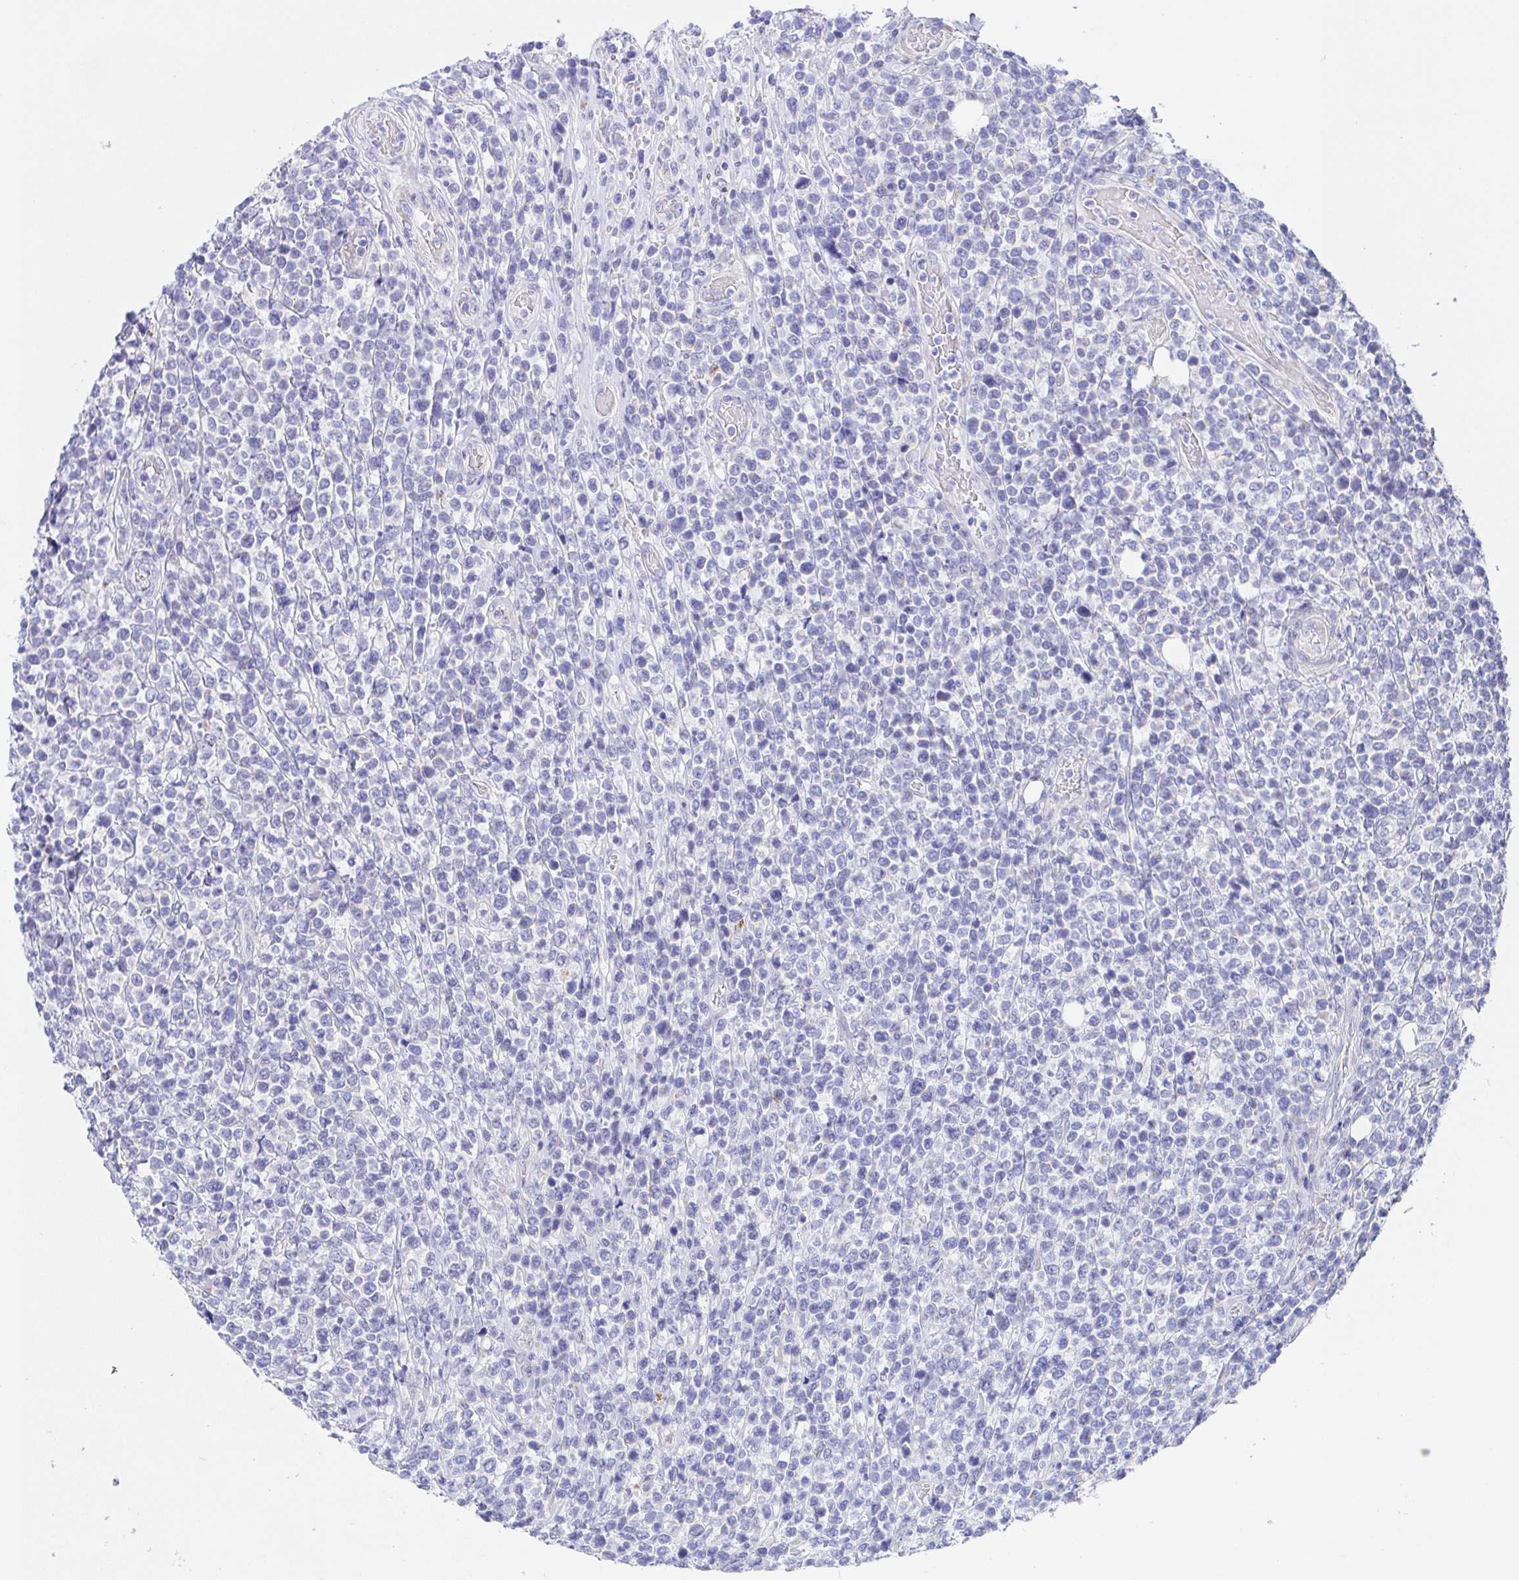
{"staining": {"intensity": "negative", "quantity": "none", "location": "none"}, "tissue": "lymphoma", "cell_type": "Tumor cells", "image_type": "cancer", "snomed": [{"axis": "morphology", "description": "Malignant lymphoma, non-Hodgkin's type, High grade"}, {"axis": "topography", "description": "Soft tissue"}], "caption": "Immunohistochemical staining of human malignant lymphoma, non-Hodgkin's type (high-grade) exhibits no significant expression in tumor cells.", "gene": "SCG3", "patient": {"sex": "female", "age": 56}}